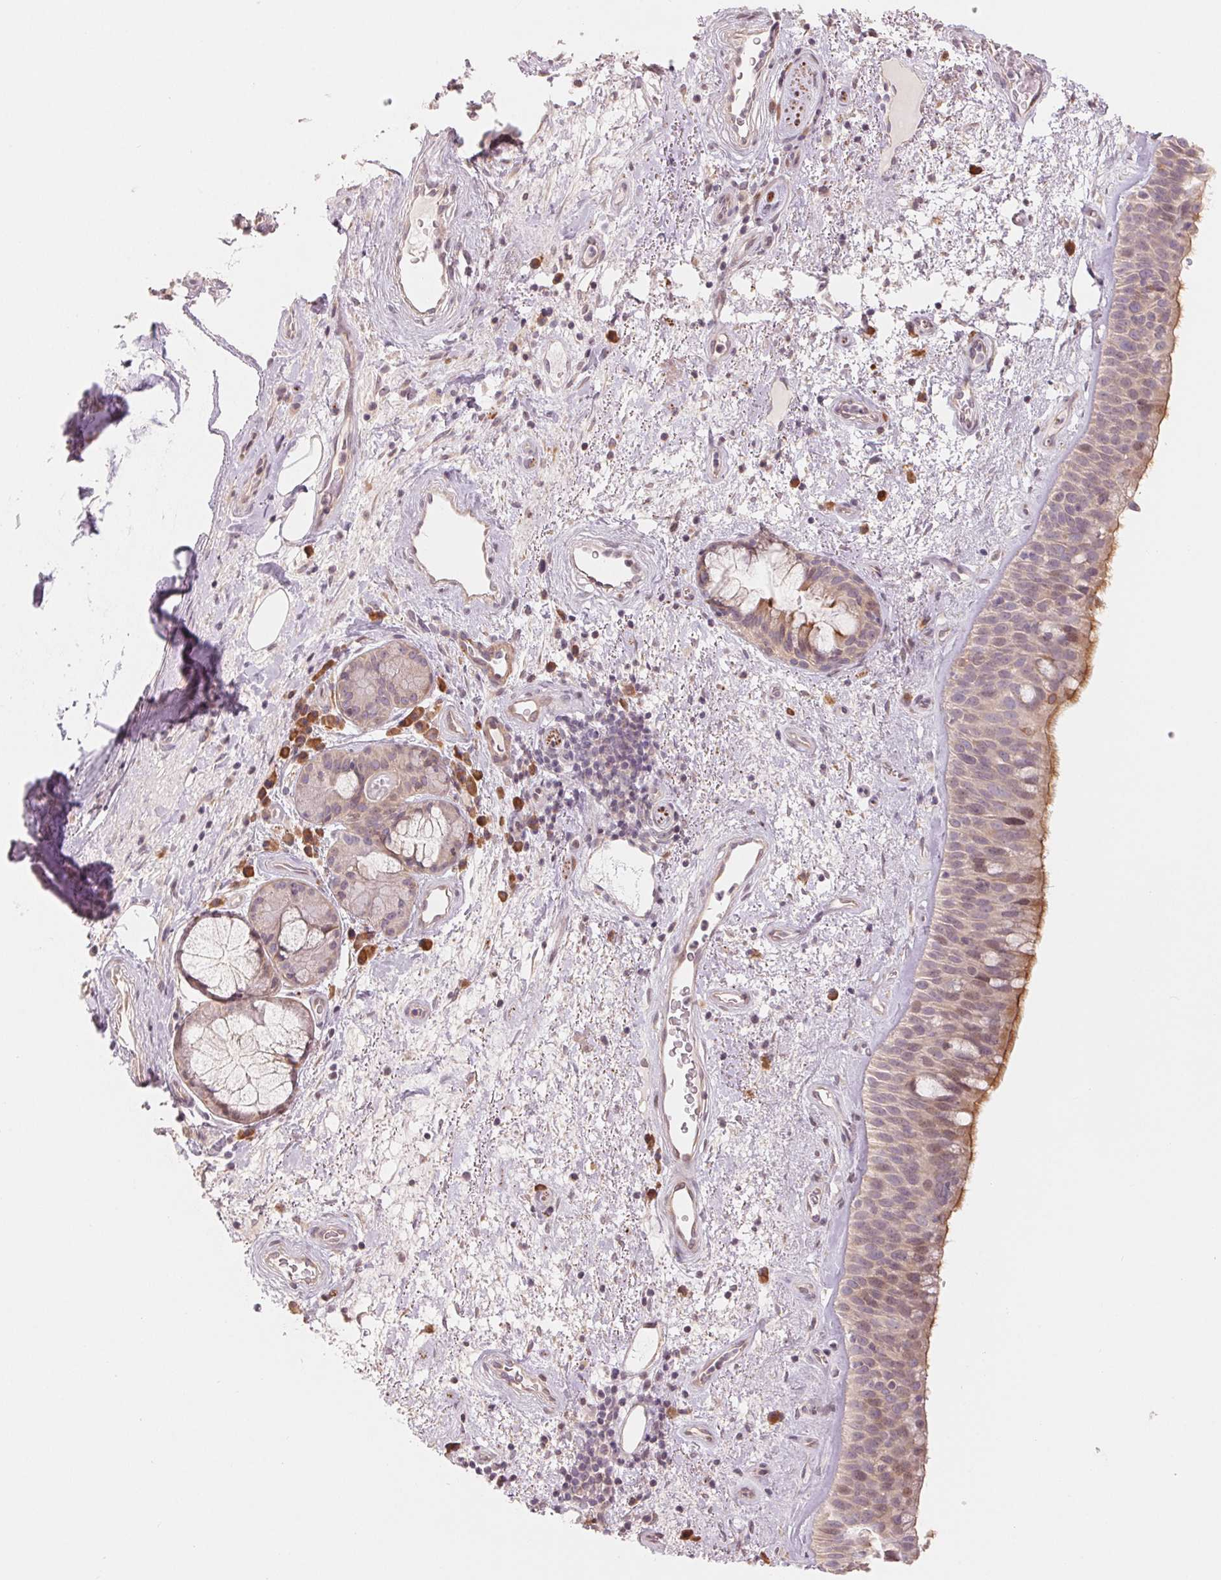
{"staining": {"intensity": "moderate", "quantity": "25%-75%", "location": "cytoplasmic/membranous,nuclear"}, "tissue": "bronchus", "cell_type": "Respiratory epithelial cells", "image_type": "normal", "snomed": [{"axis": "morphology", "description": "Normal tissue, NOS"}, {"axis": "topography", "description": "Bronchus"}], "caption": "Moderate cytoplasmic/membranous,nuclear protein staining is present in approximately 25%-75% of respiratory epithelial cells in bronchus.", "gene": "DENND2C", "patient": {"sex": "male", "age": 48}}